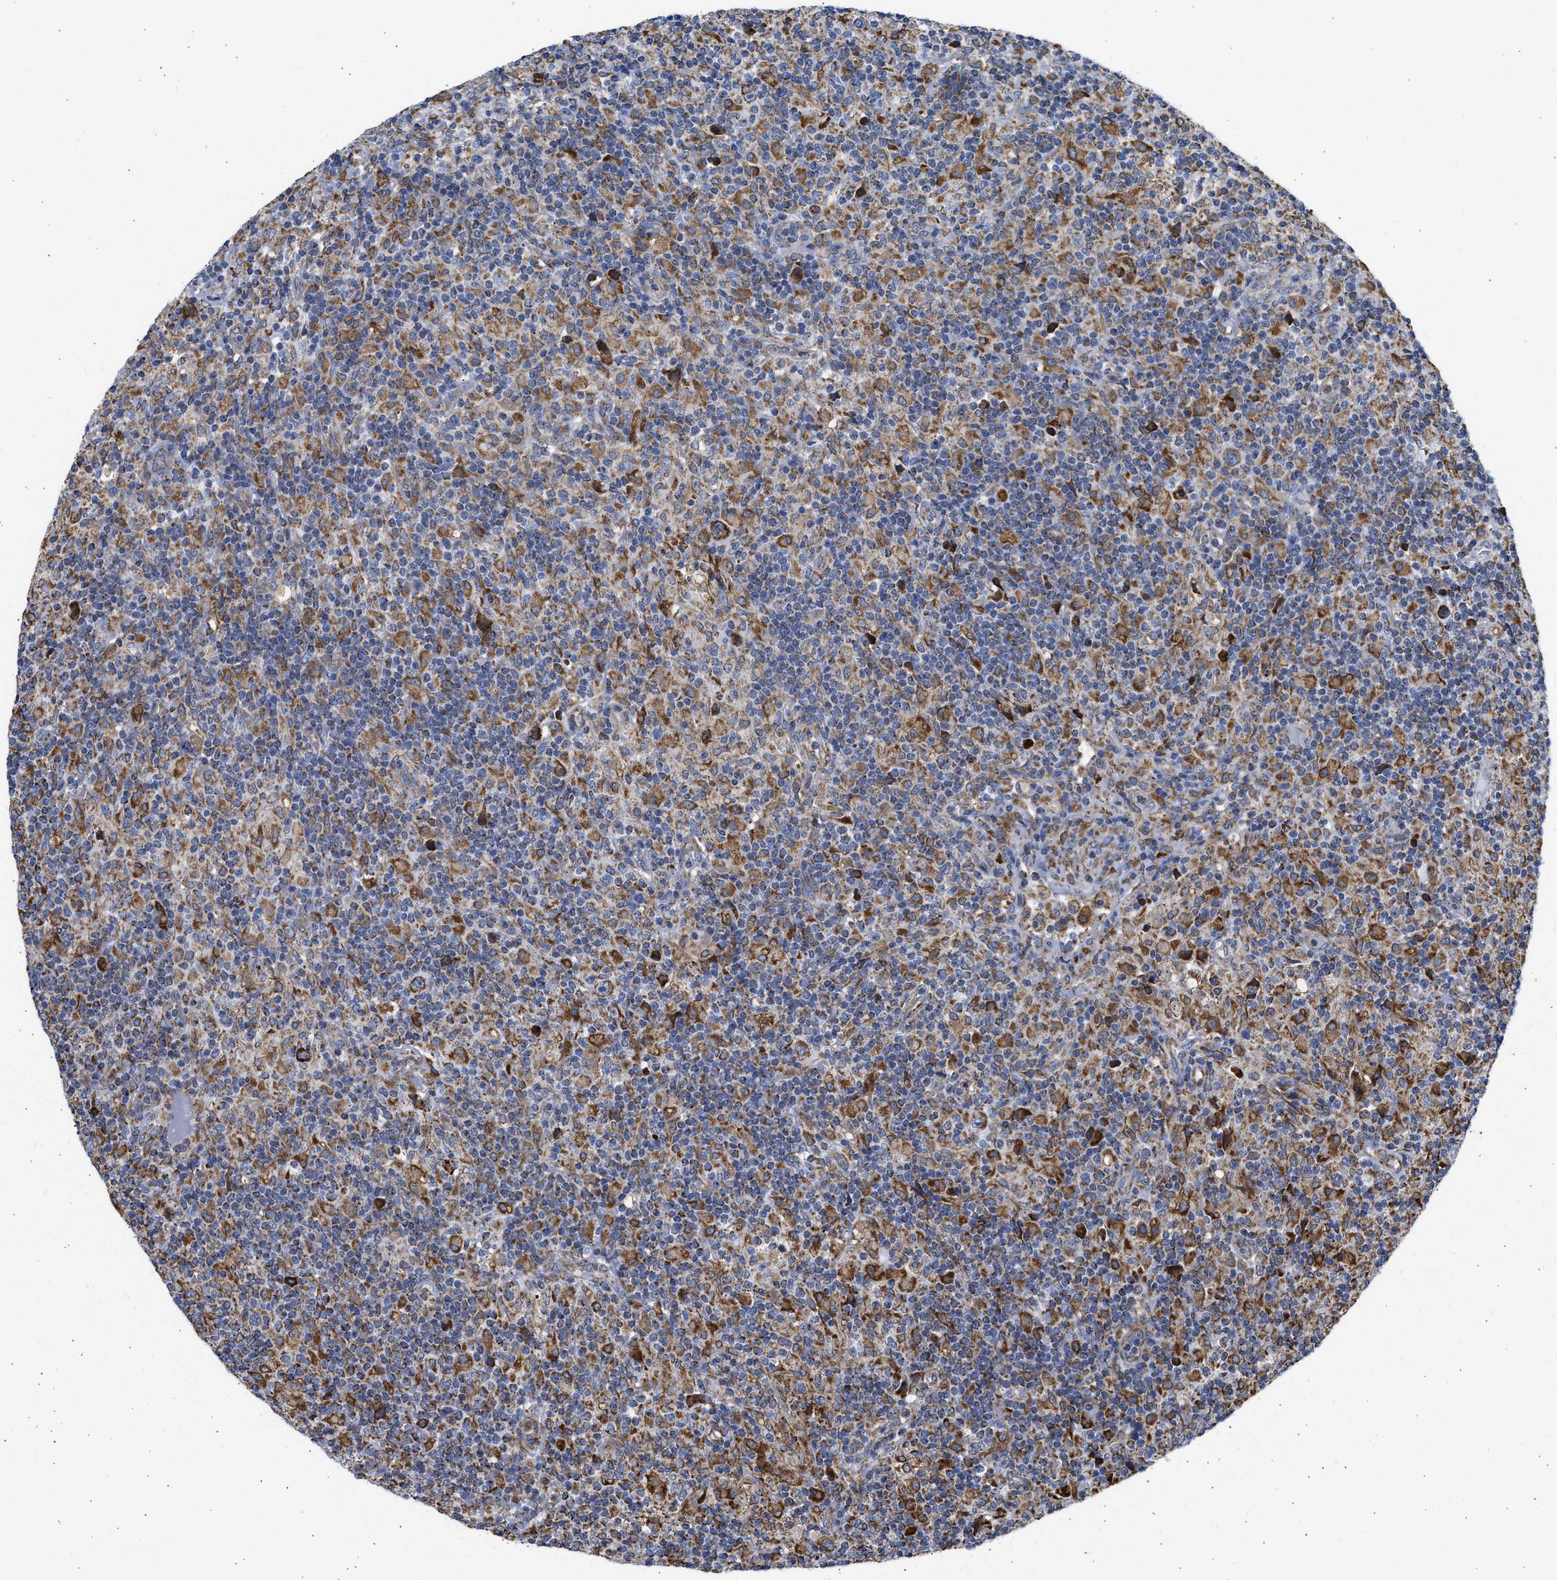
{"staining": {"intensity": "moderate", "quantity": ">75%", "location": "cytoplasmic/membranous"}, "tissue": "lymphoma", "cell_type": "Tumor cells", "image_type": "cancer", "snomed": [{"axis": "morphology", "description": "Hodgkin's disease, NOS"}, {"axis": "topography", "description": "Lymph node"}], "caption": "A brown stain shows moderate cytoplasmic/membranous expression of a protein in Hodgkin's disease tumor cells.", "gene": "CYCS", "patient": {"sex": "male", "age": 70}}